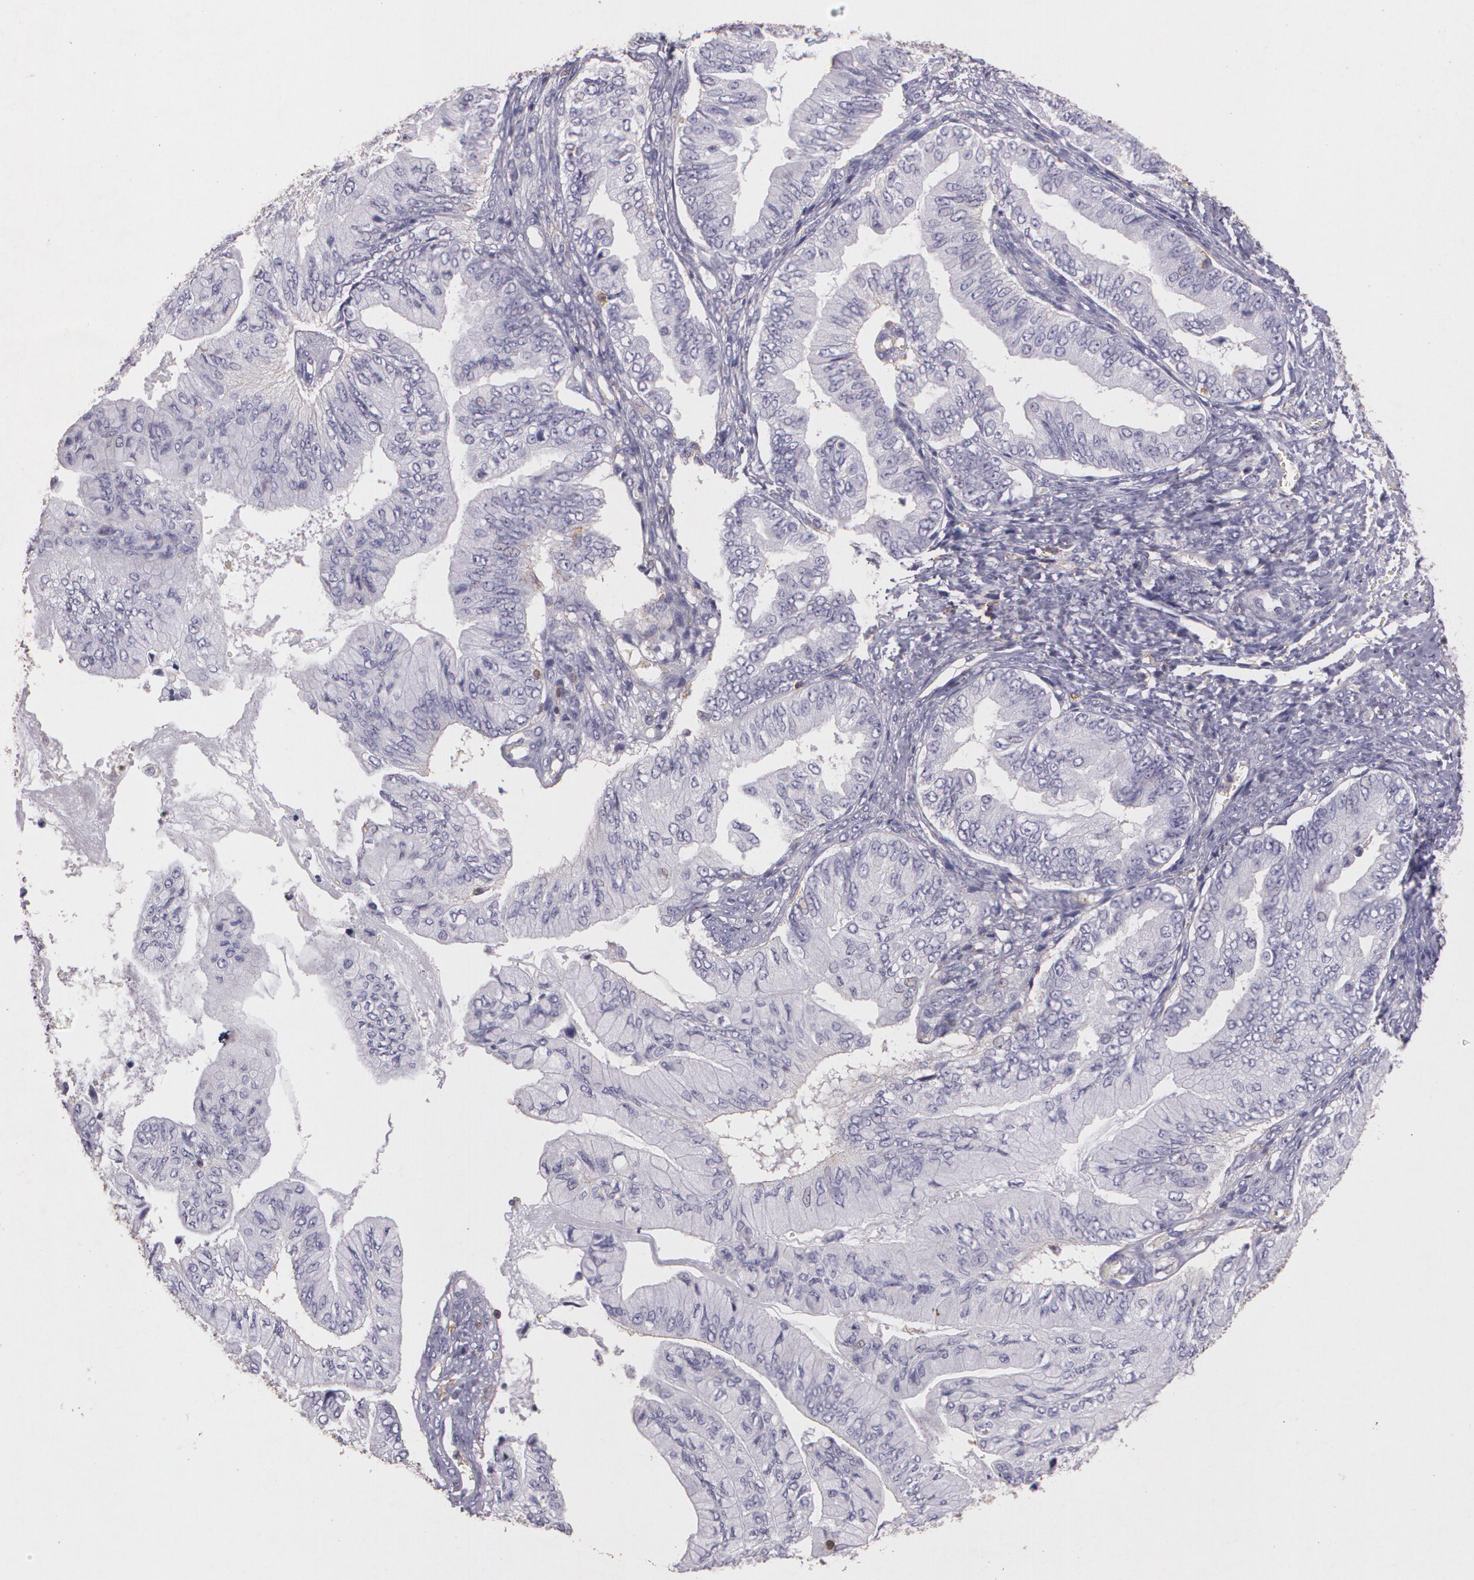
{"staining": {"intensity": "negative", "quantity": "none", "location": "none"}, "tissue": "ovarian cancer", "cell_type": "Tumor cells", "image_type": "cancer", "snomed": [{"axis": "morphology", "description": "Cystadenocarcinoma, mucinous, NOS"}, {"axis": "topography", "description": "Ovary"}], "caption": "Micrograph shows no protein staining in tumor cells of ovarian cancer tissue.", "gene": "TGFBR1", "patient": {"sex": "female", "age": 73}}